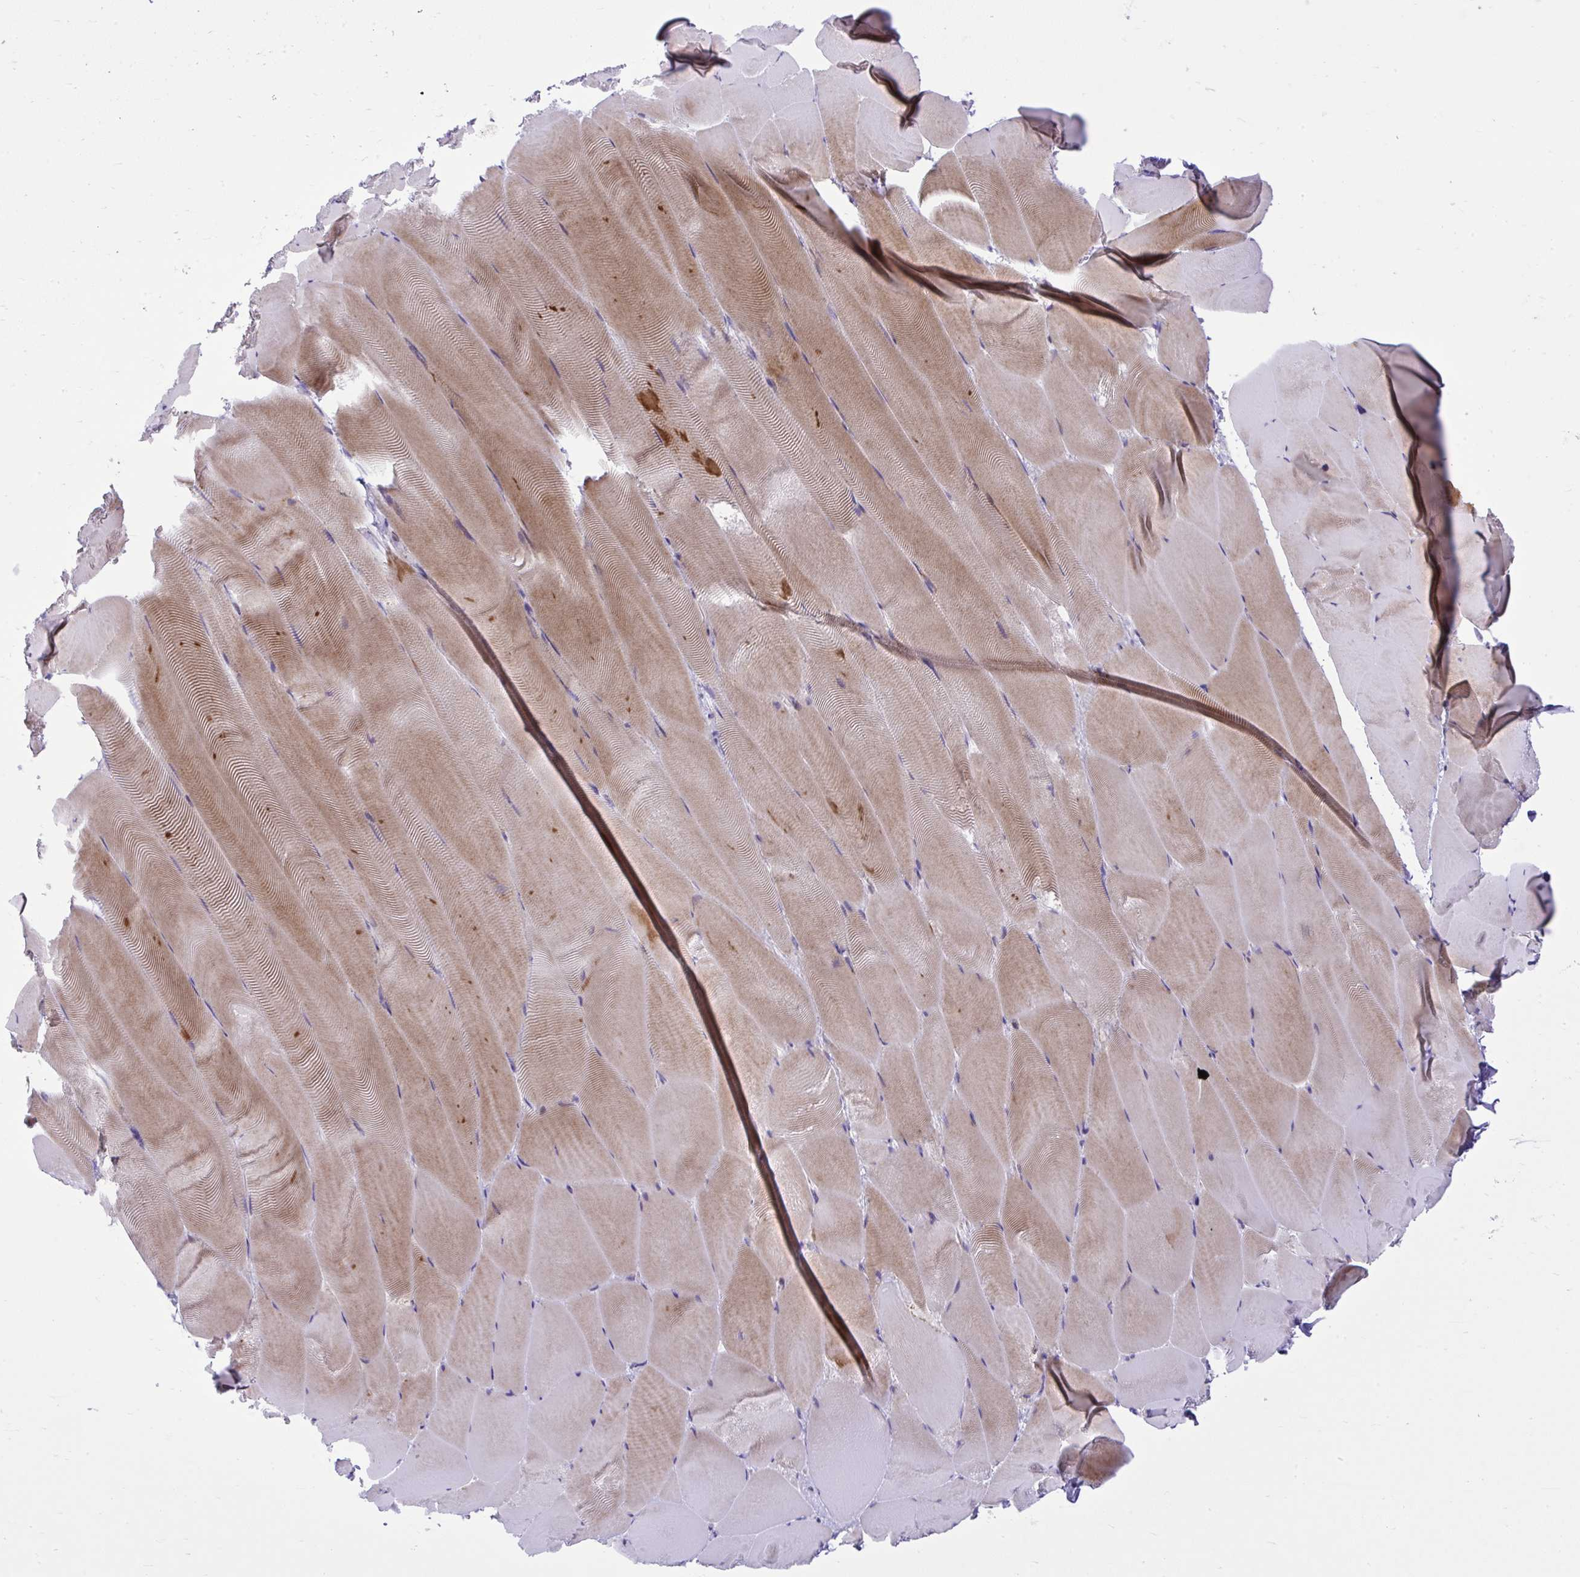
{"staining": {"intensity": "weak", "quantity": "25%-75%", "location": "cytoplasmic/membranous"}, "tissue": "skeletal muscle", "cell_type": "Myocytes", "image_type": "normal", "snomed": [{"axis": "morphology", "description": "Normal tissue, NOS"}, {"axis": "topography", "description": "Skeletal muscle"}], "caption": "Skeletal muscle was stained to show a protein in brown. There is low levels of weak cytoplasmic/membranous expression in about 25%-75% of myocytes. Ihc stains the protein in brown and the nuclei are stained blue.", "gene": "GPRIN3", "patient": {"sex": "female", "age": 64}}